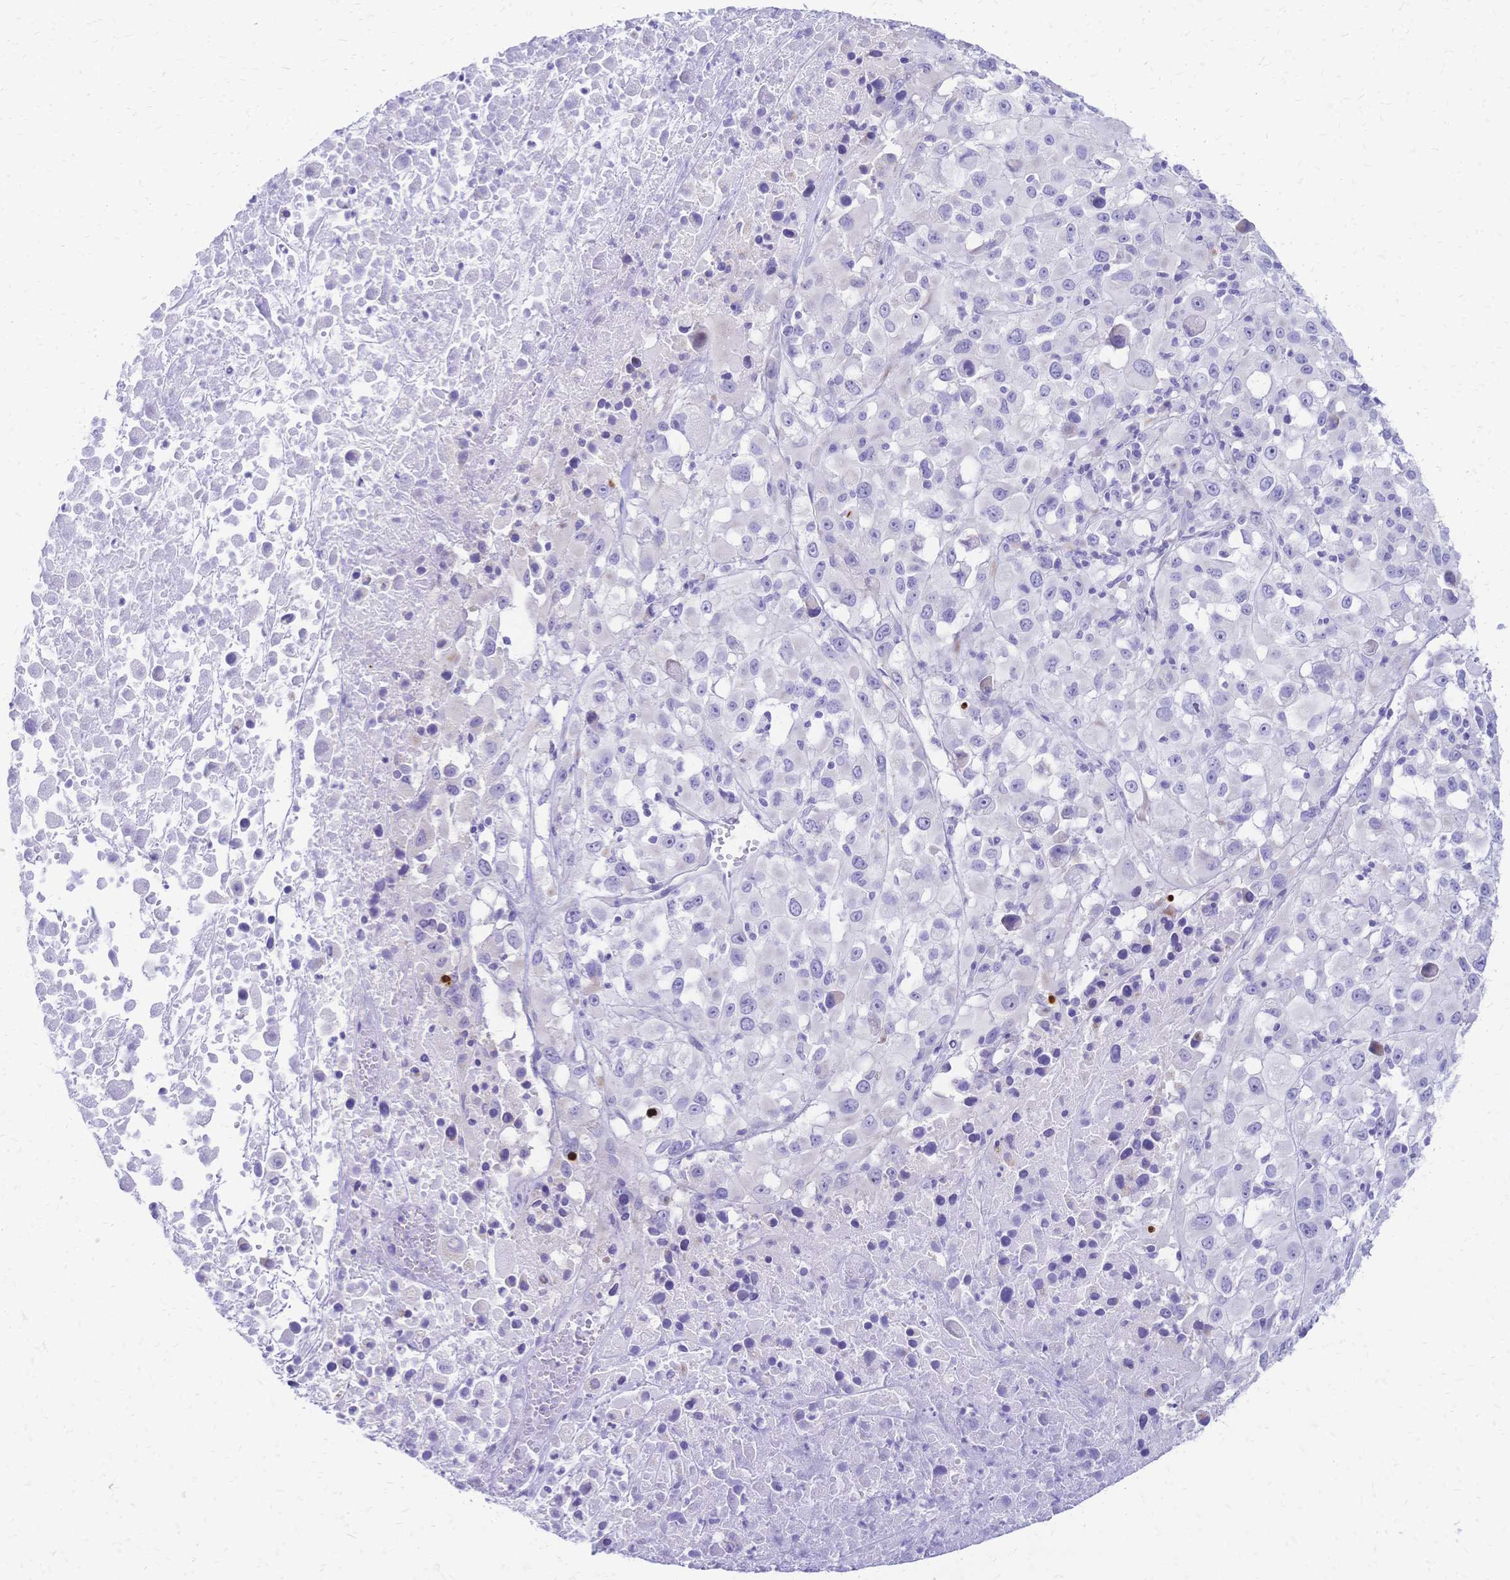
{"staining": {"intensity": "negative", "quantity": "none", "location": "none"}, "tissue": "melanoma", "cell_type": "Tumor cells", "image_type": "cancer", "snomed": [{"axis": "morphology", "description": "Malignant melanoma, Metastatic site"}, {"axis": "topography", "description": "Soft tissue"}], "caption": "Immunohistochemical staining of human melanoma exhibits no significant staining in tumor cells.", "gene": "GRB7", "patient": {"sex": "male", "age": 50}}